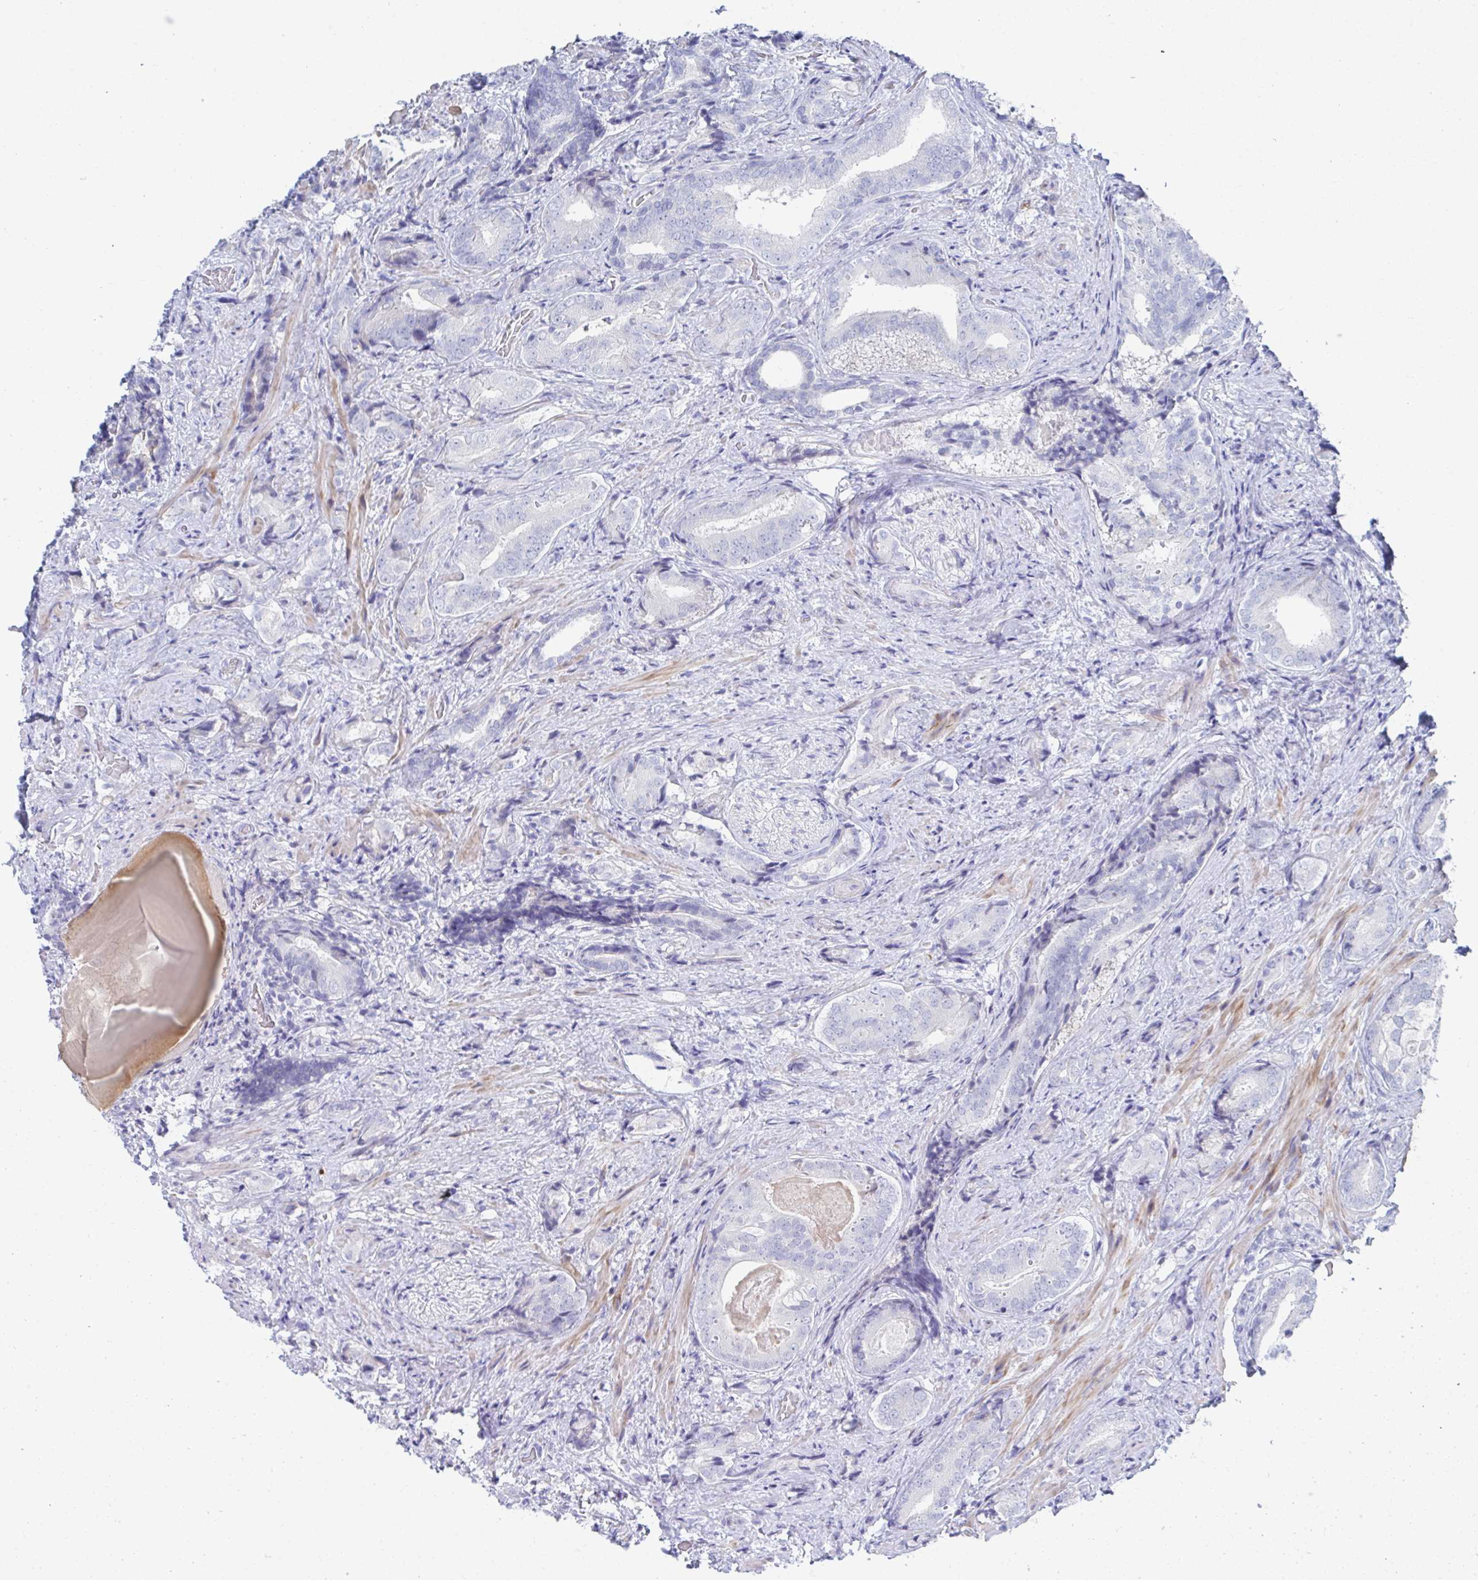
{"staining": {"intensity": "negative", "quantity": "none", "location": "none"}, "tissue": "prostate cancer", "cell_type": "Tumor cells", "image_type": "cancer", "snomed": [{"axis": "morphology", "description": "Adenocarcinoma, High grade"}, {"axis": "topography", "description": "Prostate"}], "caption": "IHC of prostate cancer displays no expression in tumor cells.", "gene": "TNFAIP6", "patient": {"sex": "male", "age": 62}}